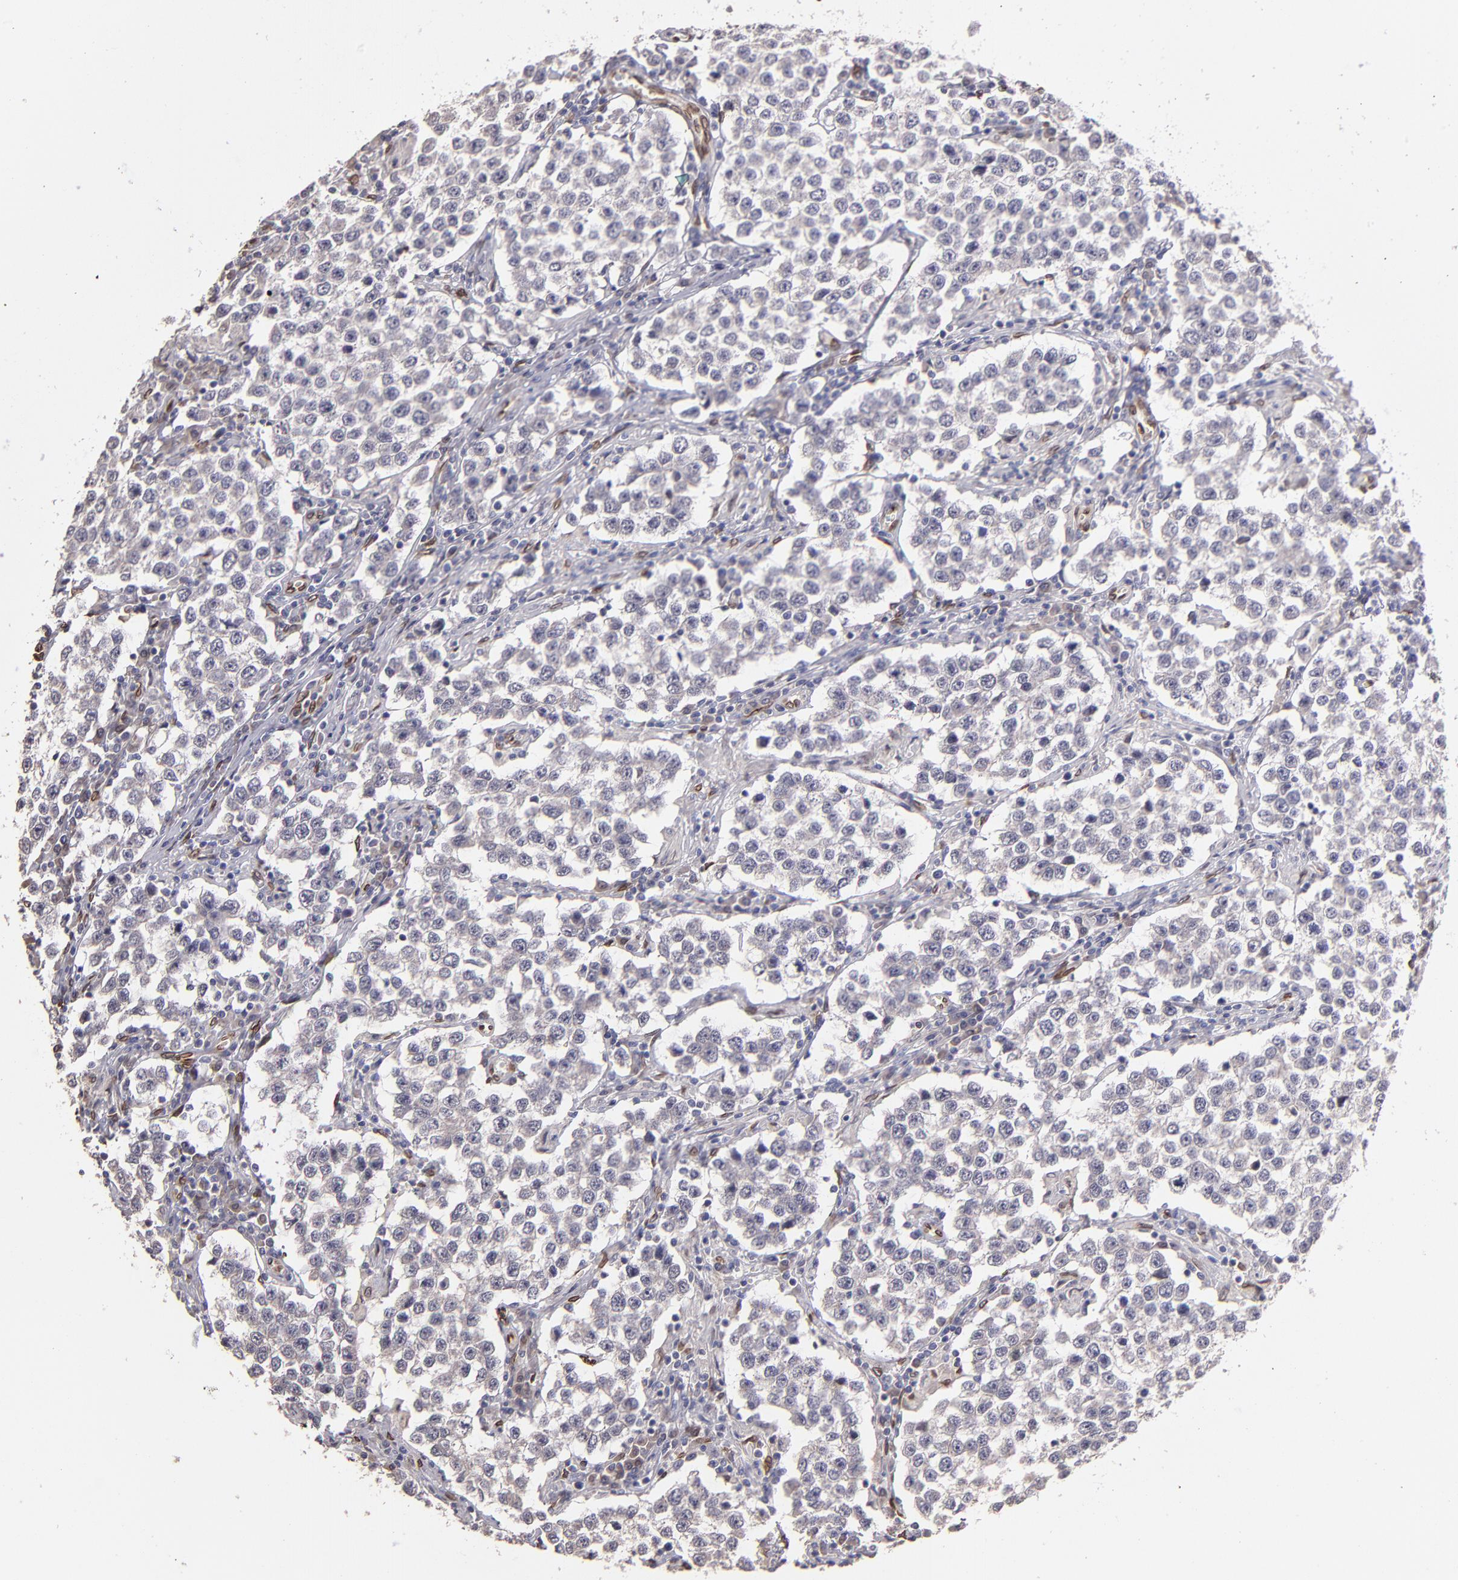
{"staining": {"intensity": "negative", "quantity": "none", "location": "none"}, "tissue": "testis cancer", "cell_type": "Tumor cells", "image_type": "cancer", "snomed": [{"axis": "morphology", "description": "Seminoma, NOS"}, {"axis": "topography", "description": "Testis"}], "caption": "IHC image of testis seminoma stained for a protein (brown), which exhibits no positivity in tumor cells.", "gene": "PUM3", "patient": {"sex": "male", "age": 36}}